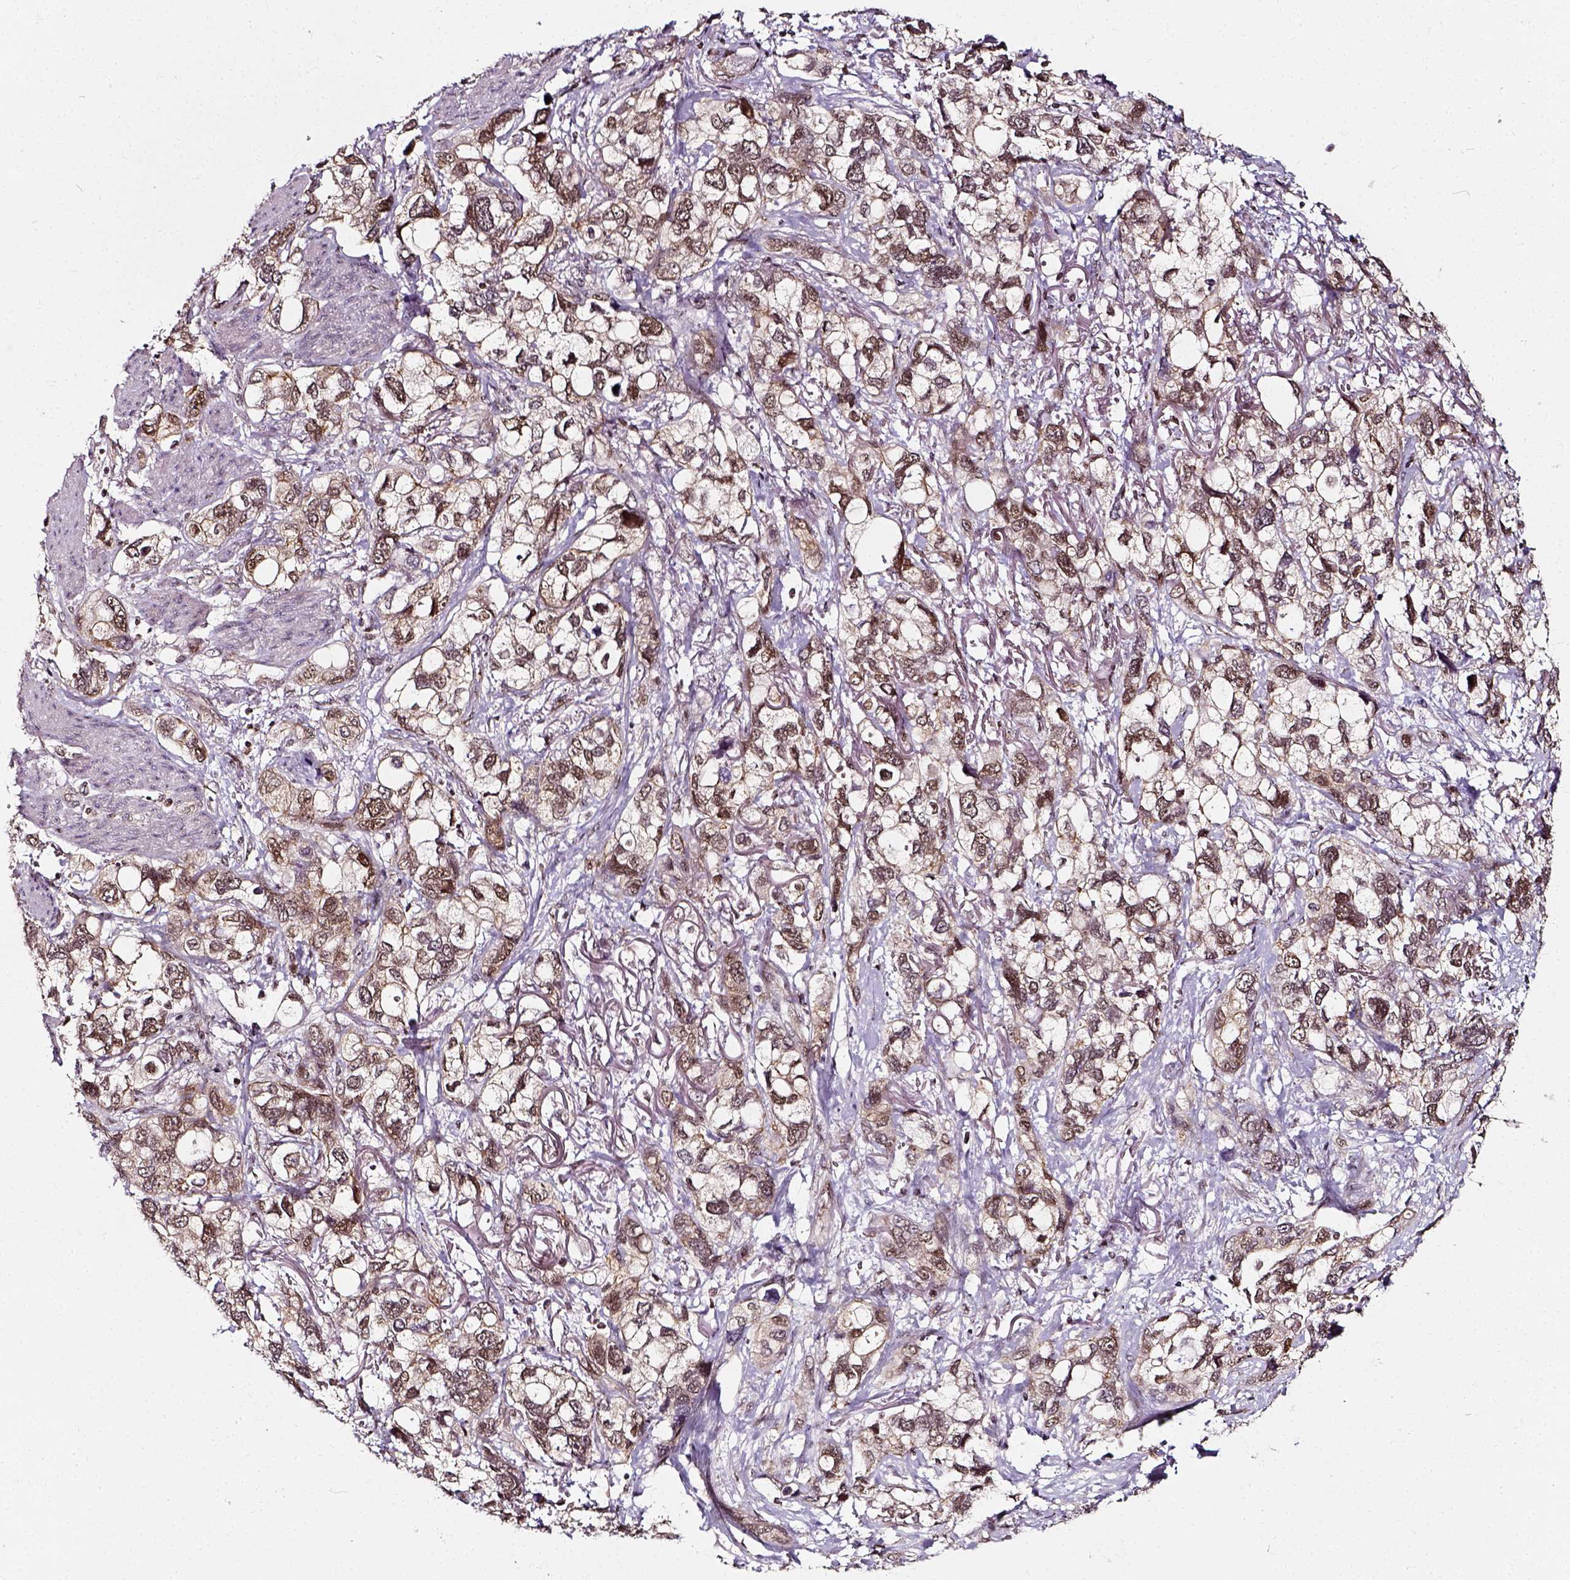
{"staining": {"intensity": "moderate", "quantity": ">75%", "location": "cytoplasmic/membranous,nuclear"}, "tissue": "stomach cancer", "cell_type": "Tumor cells", "image_type": "cancer", "snomed": [{"axis": "morphology", "description": "Adenocarcinoma, NOS"}, {"axis": "topography", "description": "Stomach, upper"}], "caption": "Tumor cells display moderate cytoplasmic/membranous and nuclear expression in approximately >75% of cells in adenocarcinoma (stomach).", "gene": "NACC1", "patient": {"sex": "female", "age": 81}}